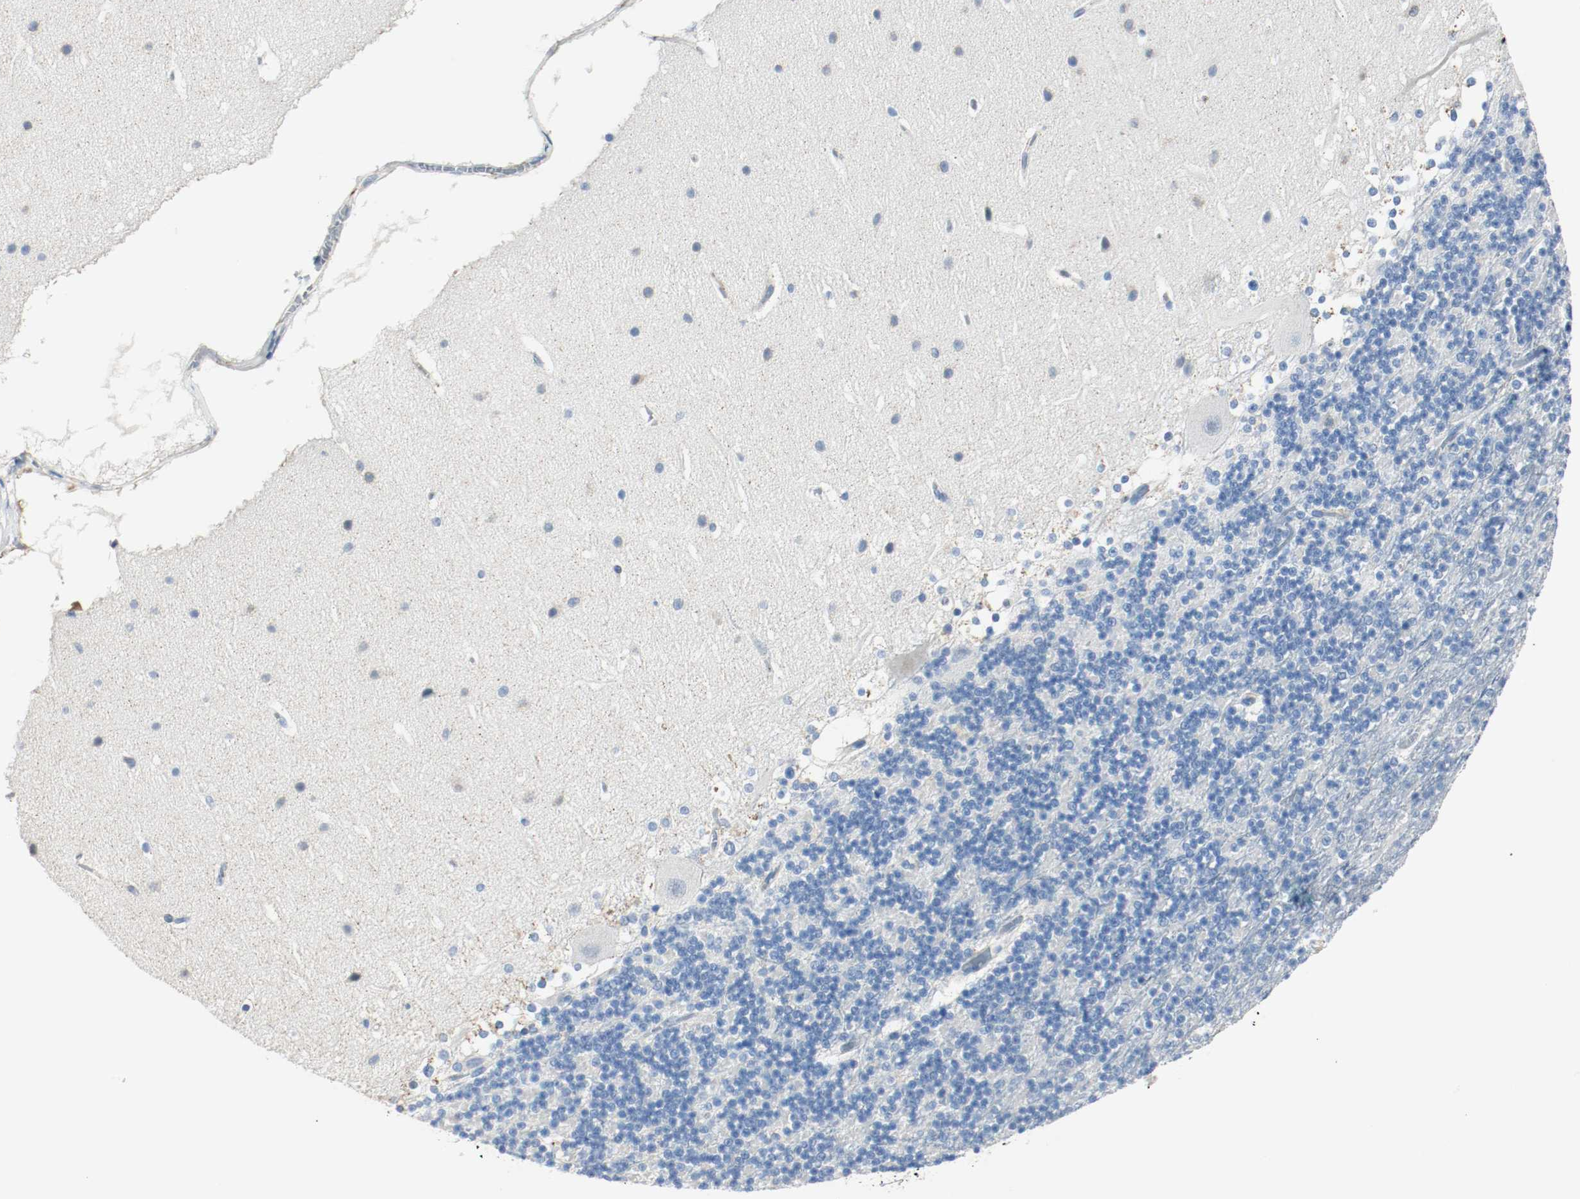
{"staining": {"intensity": "negative", "quantity": "none", "location": "none"}, "tissue": "cerebellum", "cell_type": "Cells in granular layer", "image_type": "normal", "snomed": [{"axis": "morphology", "description": "Normal tissue, NOS"}, {"axis": "topography", "description": "Cerebellum"}], "caption": "An IHC histopathology image of normal cerebellum is shown. There is no staining in cells in granular layer of cerebellum. (DAB IHC with hematoxylin counter stain).", "gene": "LAMB1", "patient": {"sex": "female", "age": 19}}